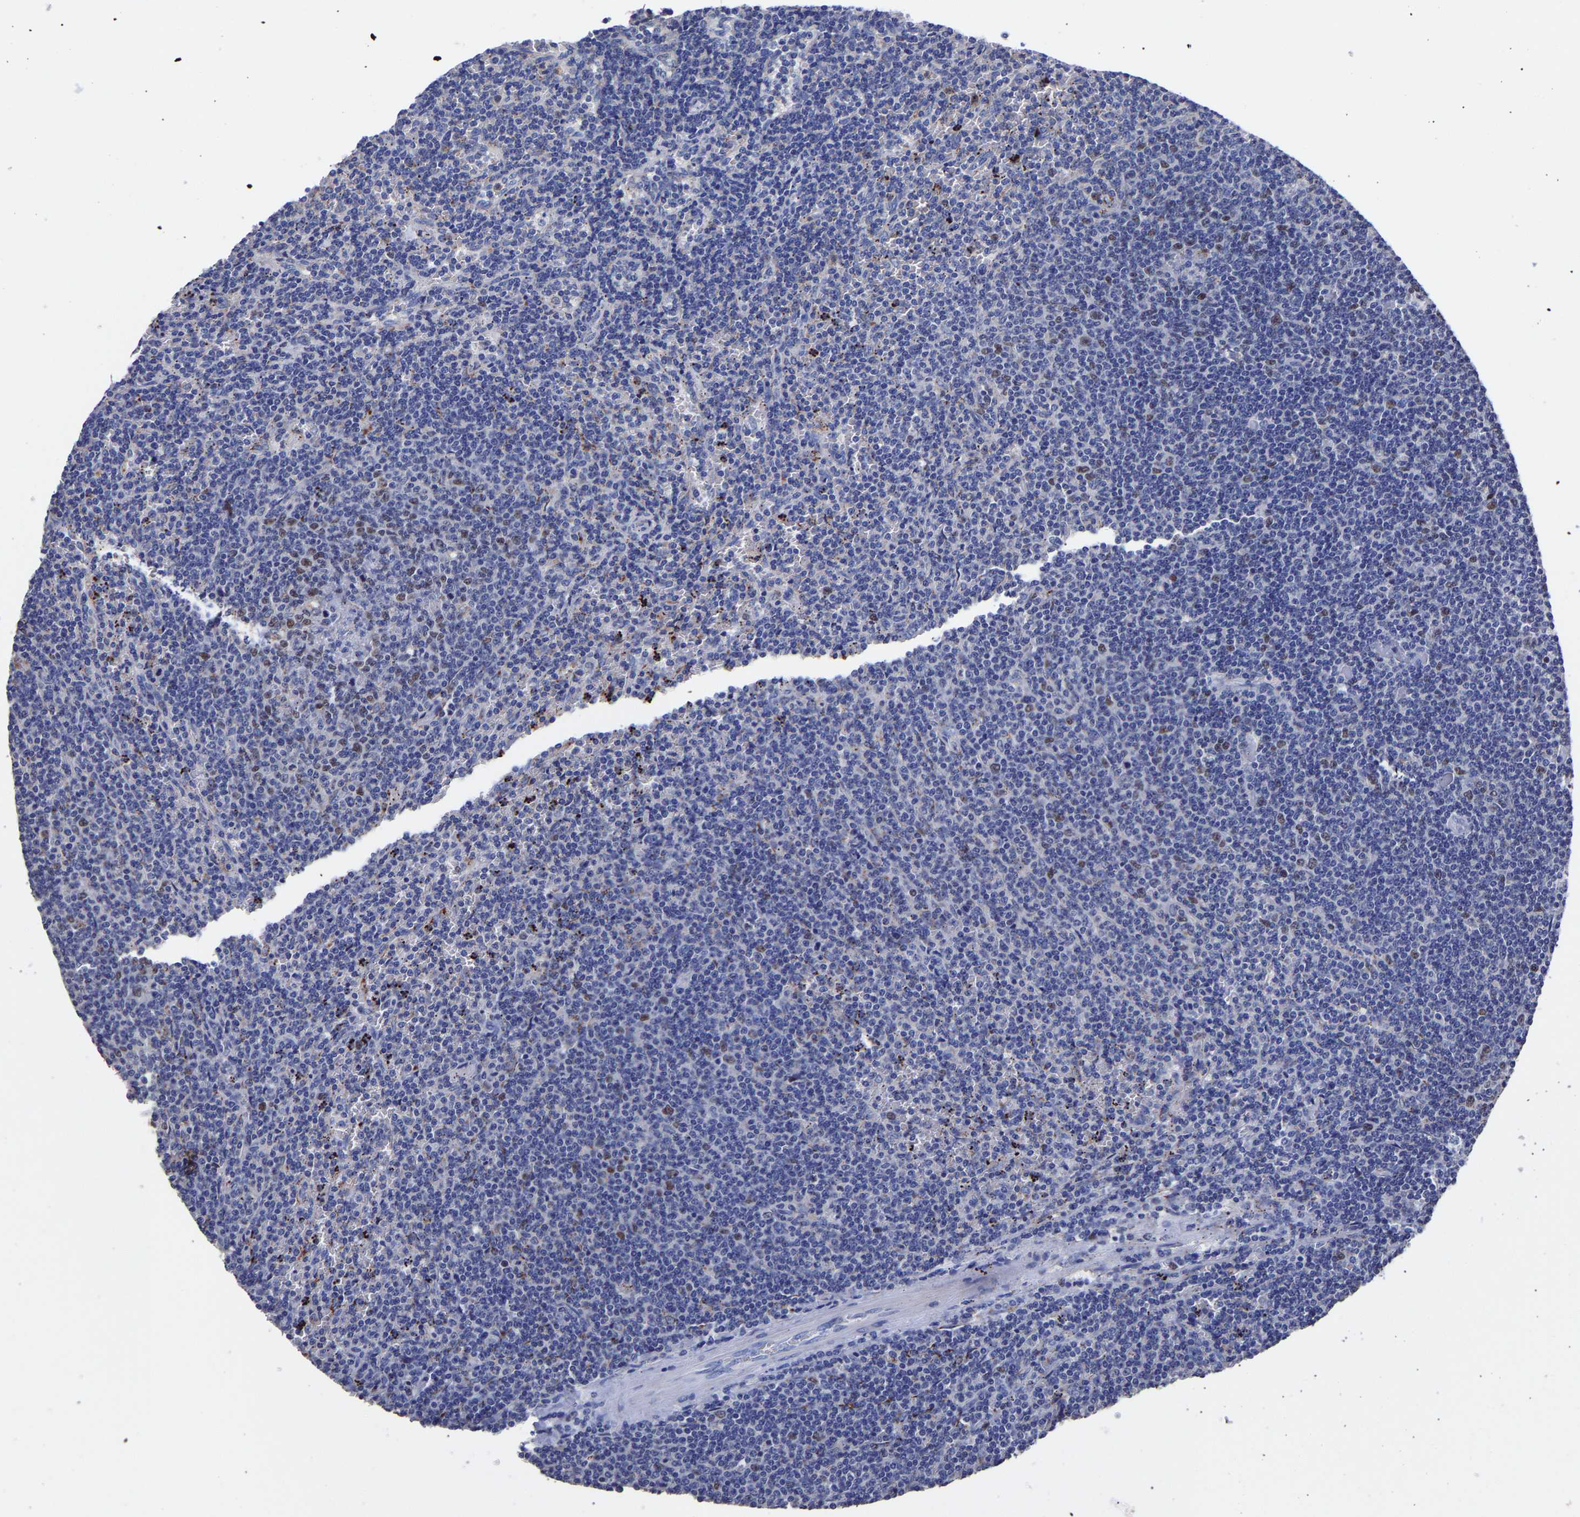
{"staining": {"intensity": "moderate", "quantity": "<25%", "location": "nuclear"}, "tissue": "lymphoma", "cell_type": "Tumor cells", "image_type": "cancer", "snomed": [{"axis": "morphology", "description": "Malignant lymphoma, non-Hodgkin's type, Low grade"}, {"axis": "topography", "description": "Spleen"}], "caption": "Immunohistochemistry image of neoplastic tissue: lymphoma stained using IHC shows low levels of moderate protein expression localized specifically in the nuclear of tumor cells, appearing as a nuclear brown color.", "gene": "SEM1", "patient": {"sex": "female", "age": 50}}